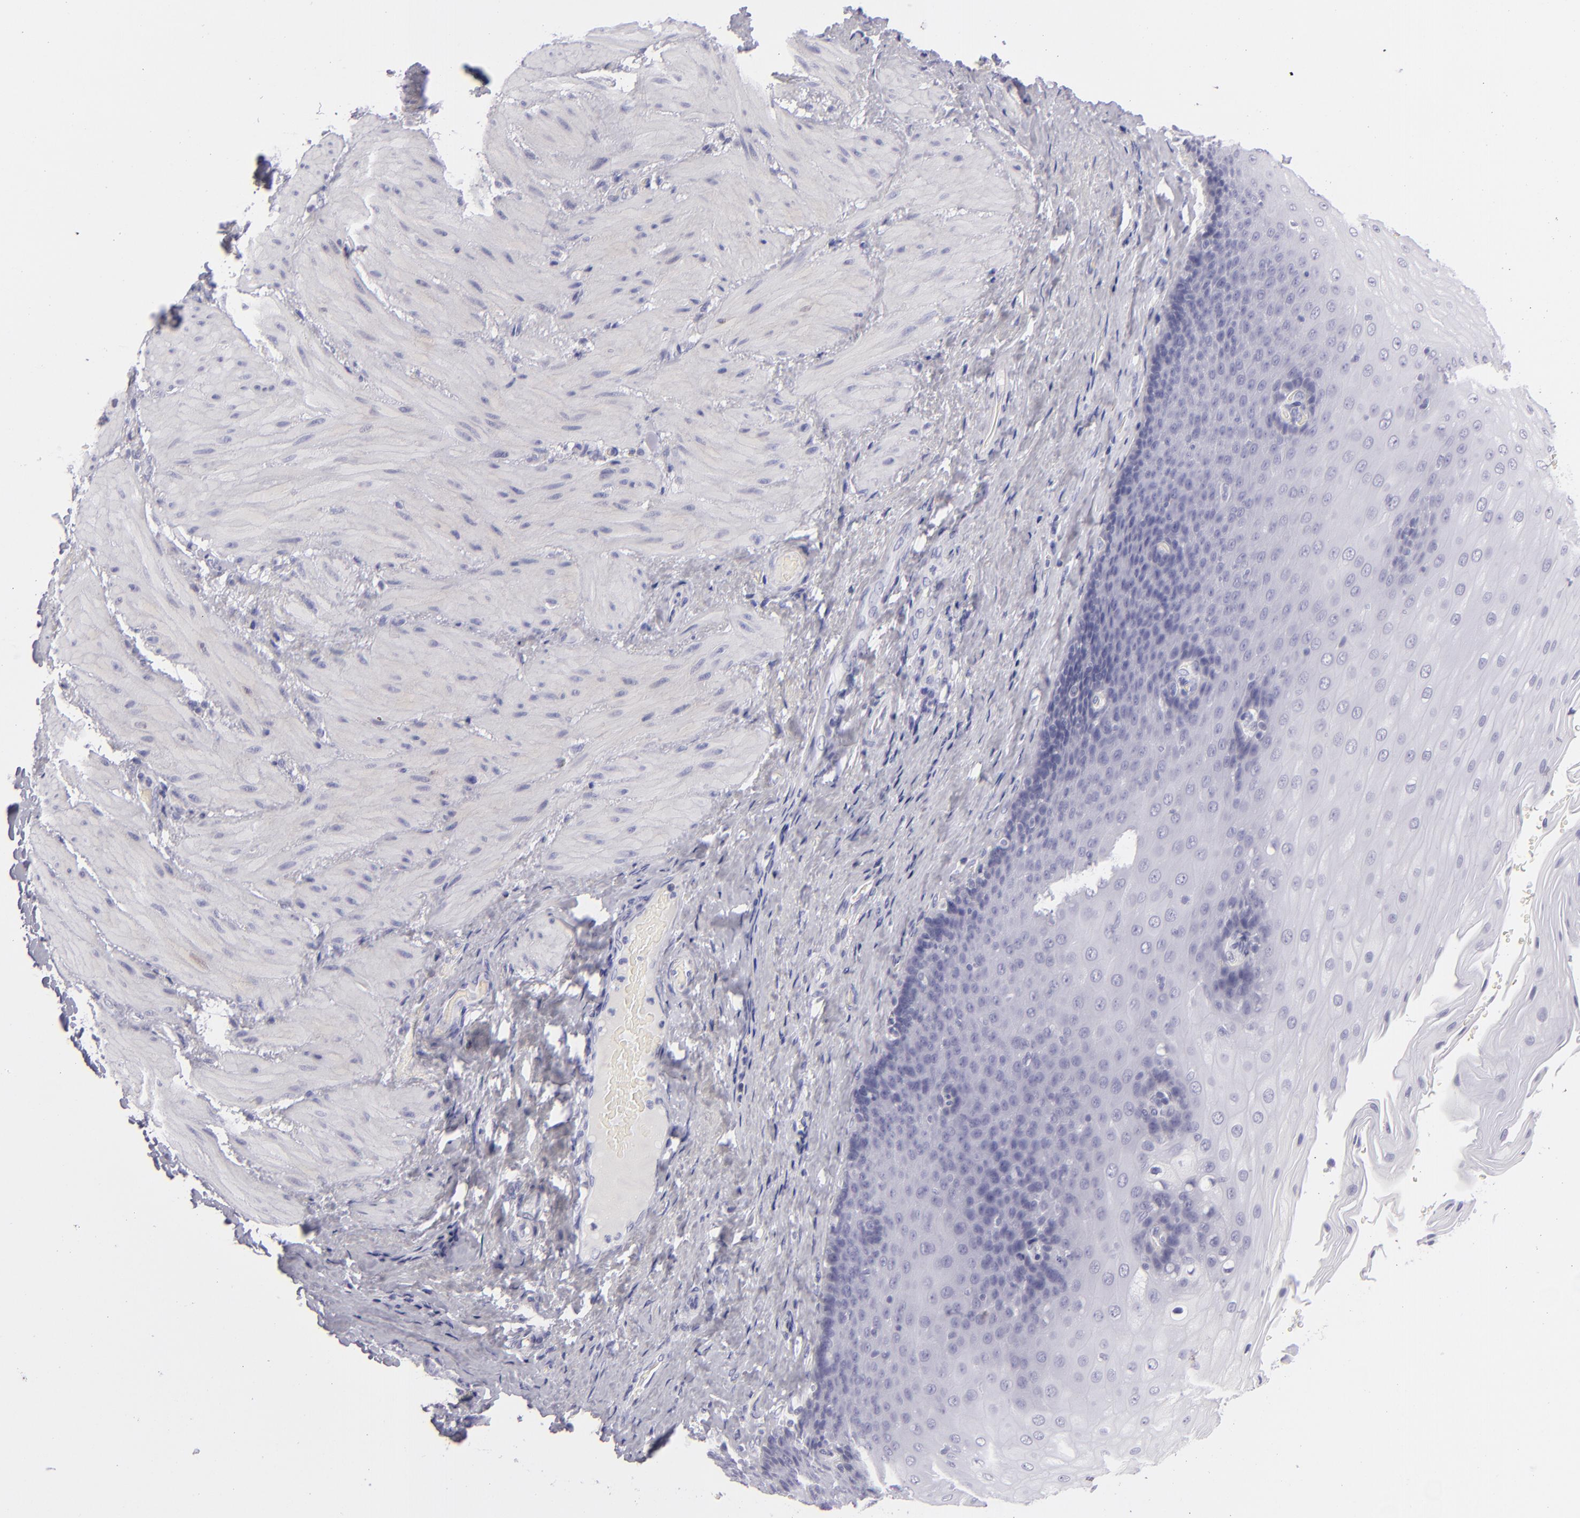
{"staining": {"intensity": "negative", "quantity": "none", "location": "none"}, "tissue": "esophagus", "cell_type": "Squamous epithelial cells", "image_type": "normal", "snomed": [{"axis": "morphology", "description": "Normal tissue, NOS"}, {"axis": "topography", "description": "Esophagus"}], "caption": "A micrograph of esophagus stained for a protein reveals no brown staining in squamous epithelial cells.", "gene": "VIL1", "patient": {"sex": "male", "age": 62}}